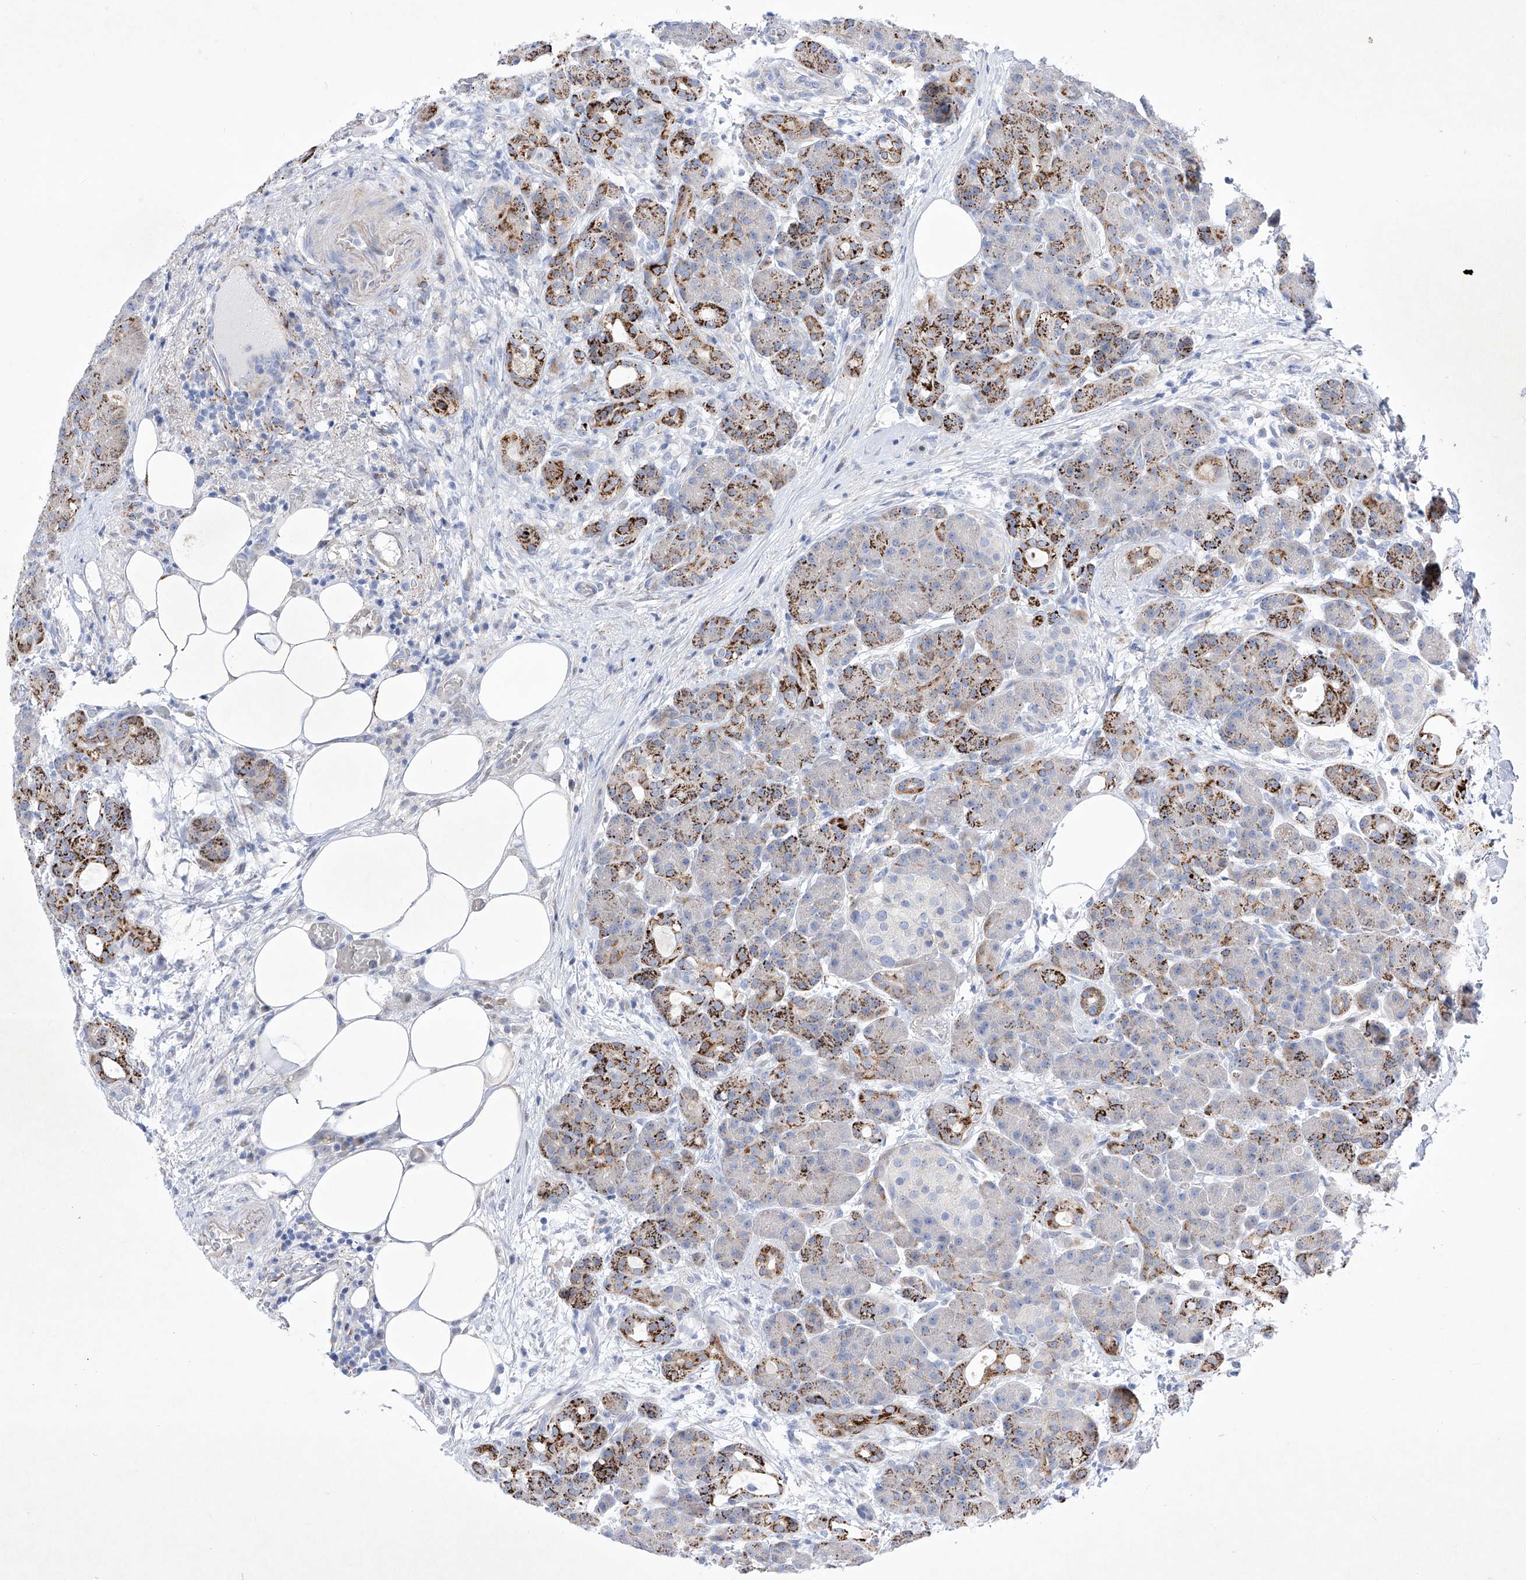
{"staining": {"intensity": "moderate", "quantity": "<25%", "location": "cytoplasmic/membranous"}, "tissue": "pancreas", "cell_type": "Exocrine glandular cells", "image_type": "normal", "snomed": [{"axis": "morphology", "description": "Normal tissue, NOS"}, {"axis": "topography", "description": "Pancreas"}], "caption": "Brown immunohistochemical staining in normal human pancreas reveals moderate cytoplasmic/membranous positivity in about <25% of exocrine glandular cells.", "gene": "C1orf87", "patient": {"sex": "male", "age": 63}}